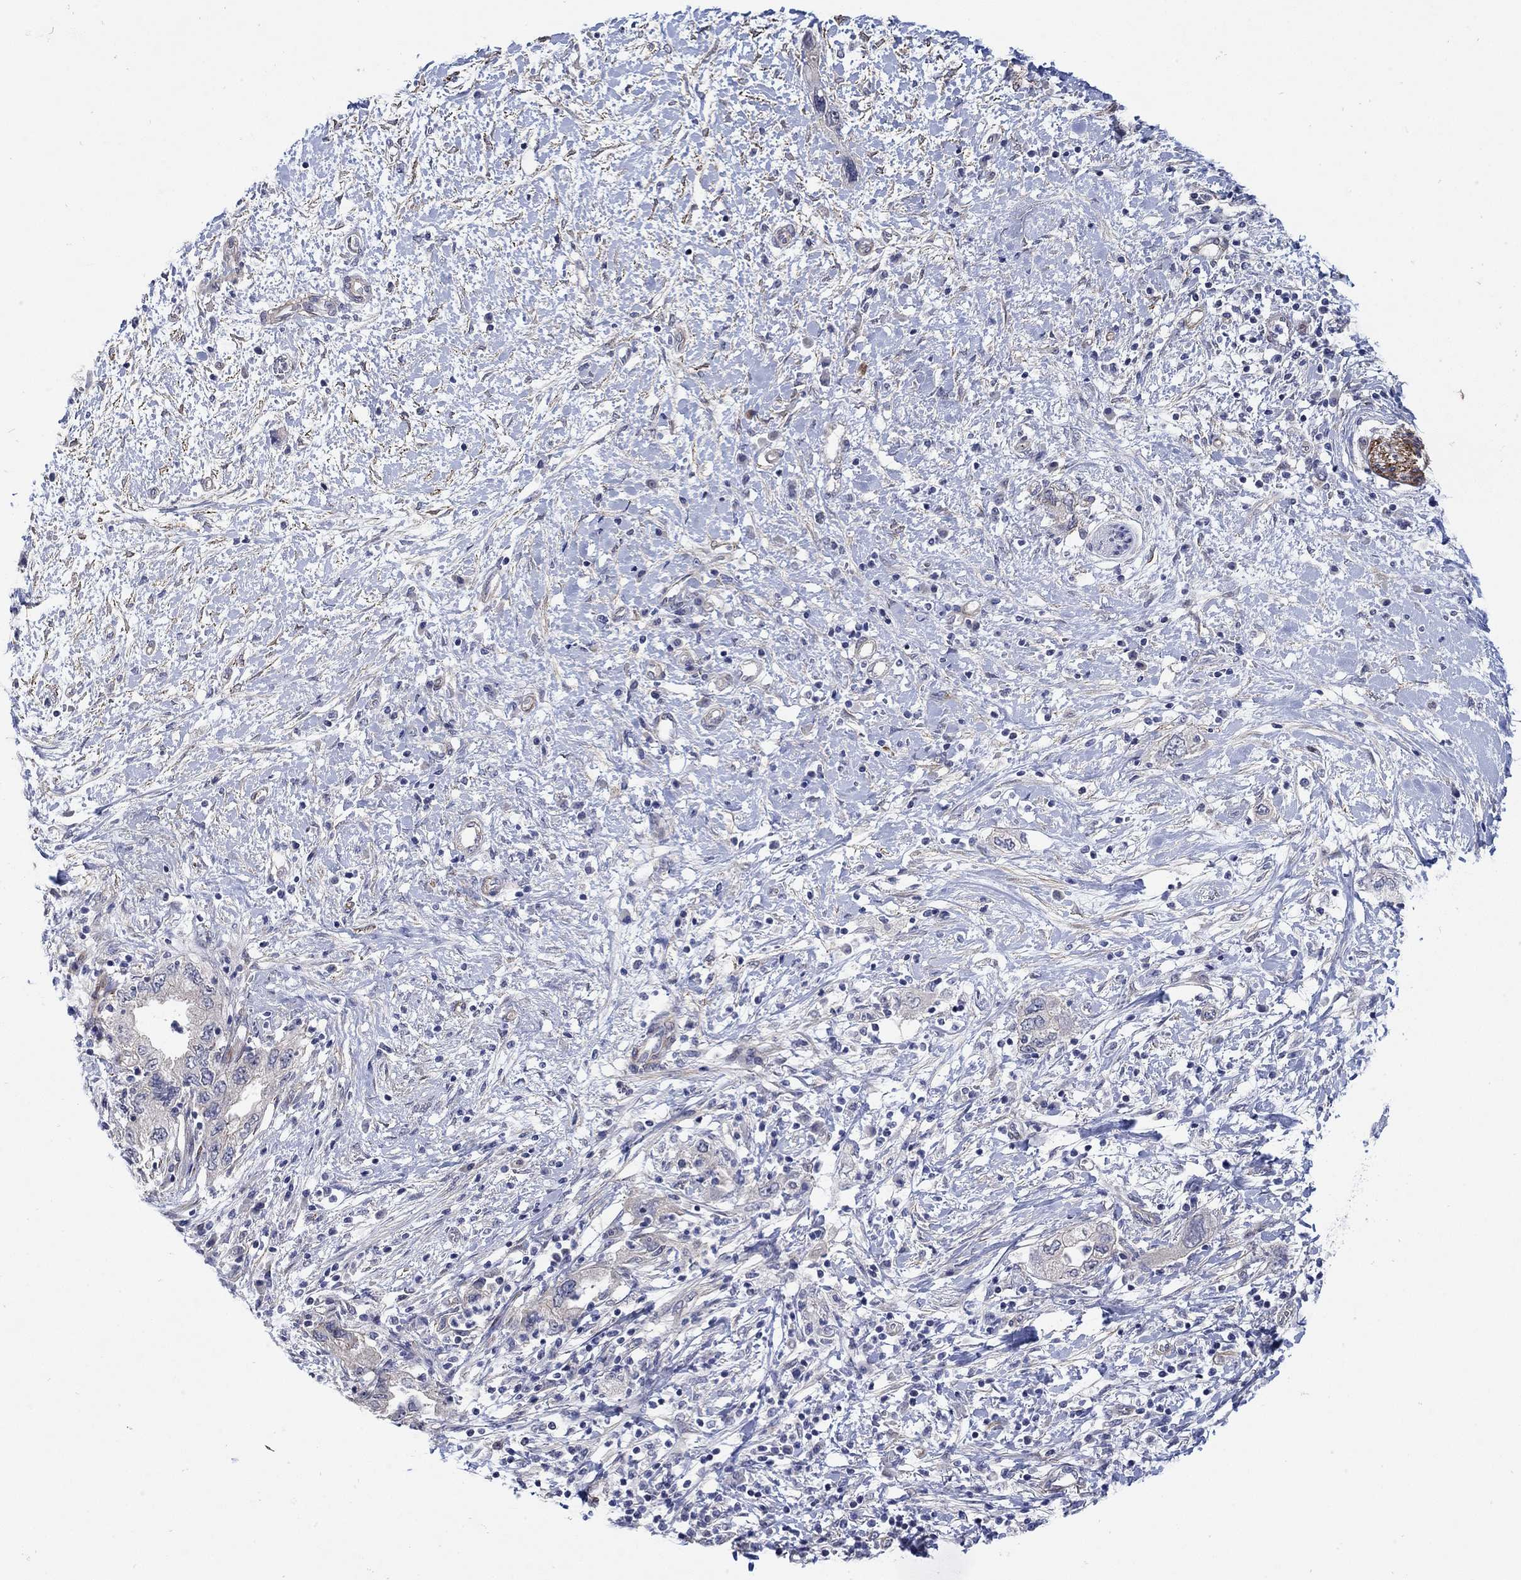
{"staining": {"intensity": "weak", "quantity": "<25%", "location": "cytoplasmic/membranous"}, "tissue": "pancreatic cancer", "cell_type": "Tumor cells", "image_type": "cancer", "snomed": [{"axis": "morphology", "description": "Adenocarcinoma, NOS"}, {"axis": "topography", "description": "Pancreas"}], "caption": "Immunohistochemistry (IHC) histopathology image of neoplastic tissue: human adenocarcinoma (pancreatic) stained with DAB (3,3'-diaminobenzidine) demonstrates no significant protein expression in tumor cells.", "gene": "SCN7A", "patient": {"sex": "female", "age": 73}}